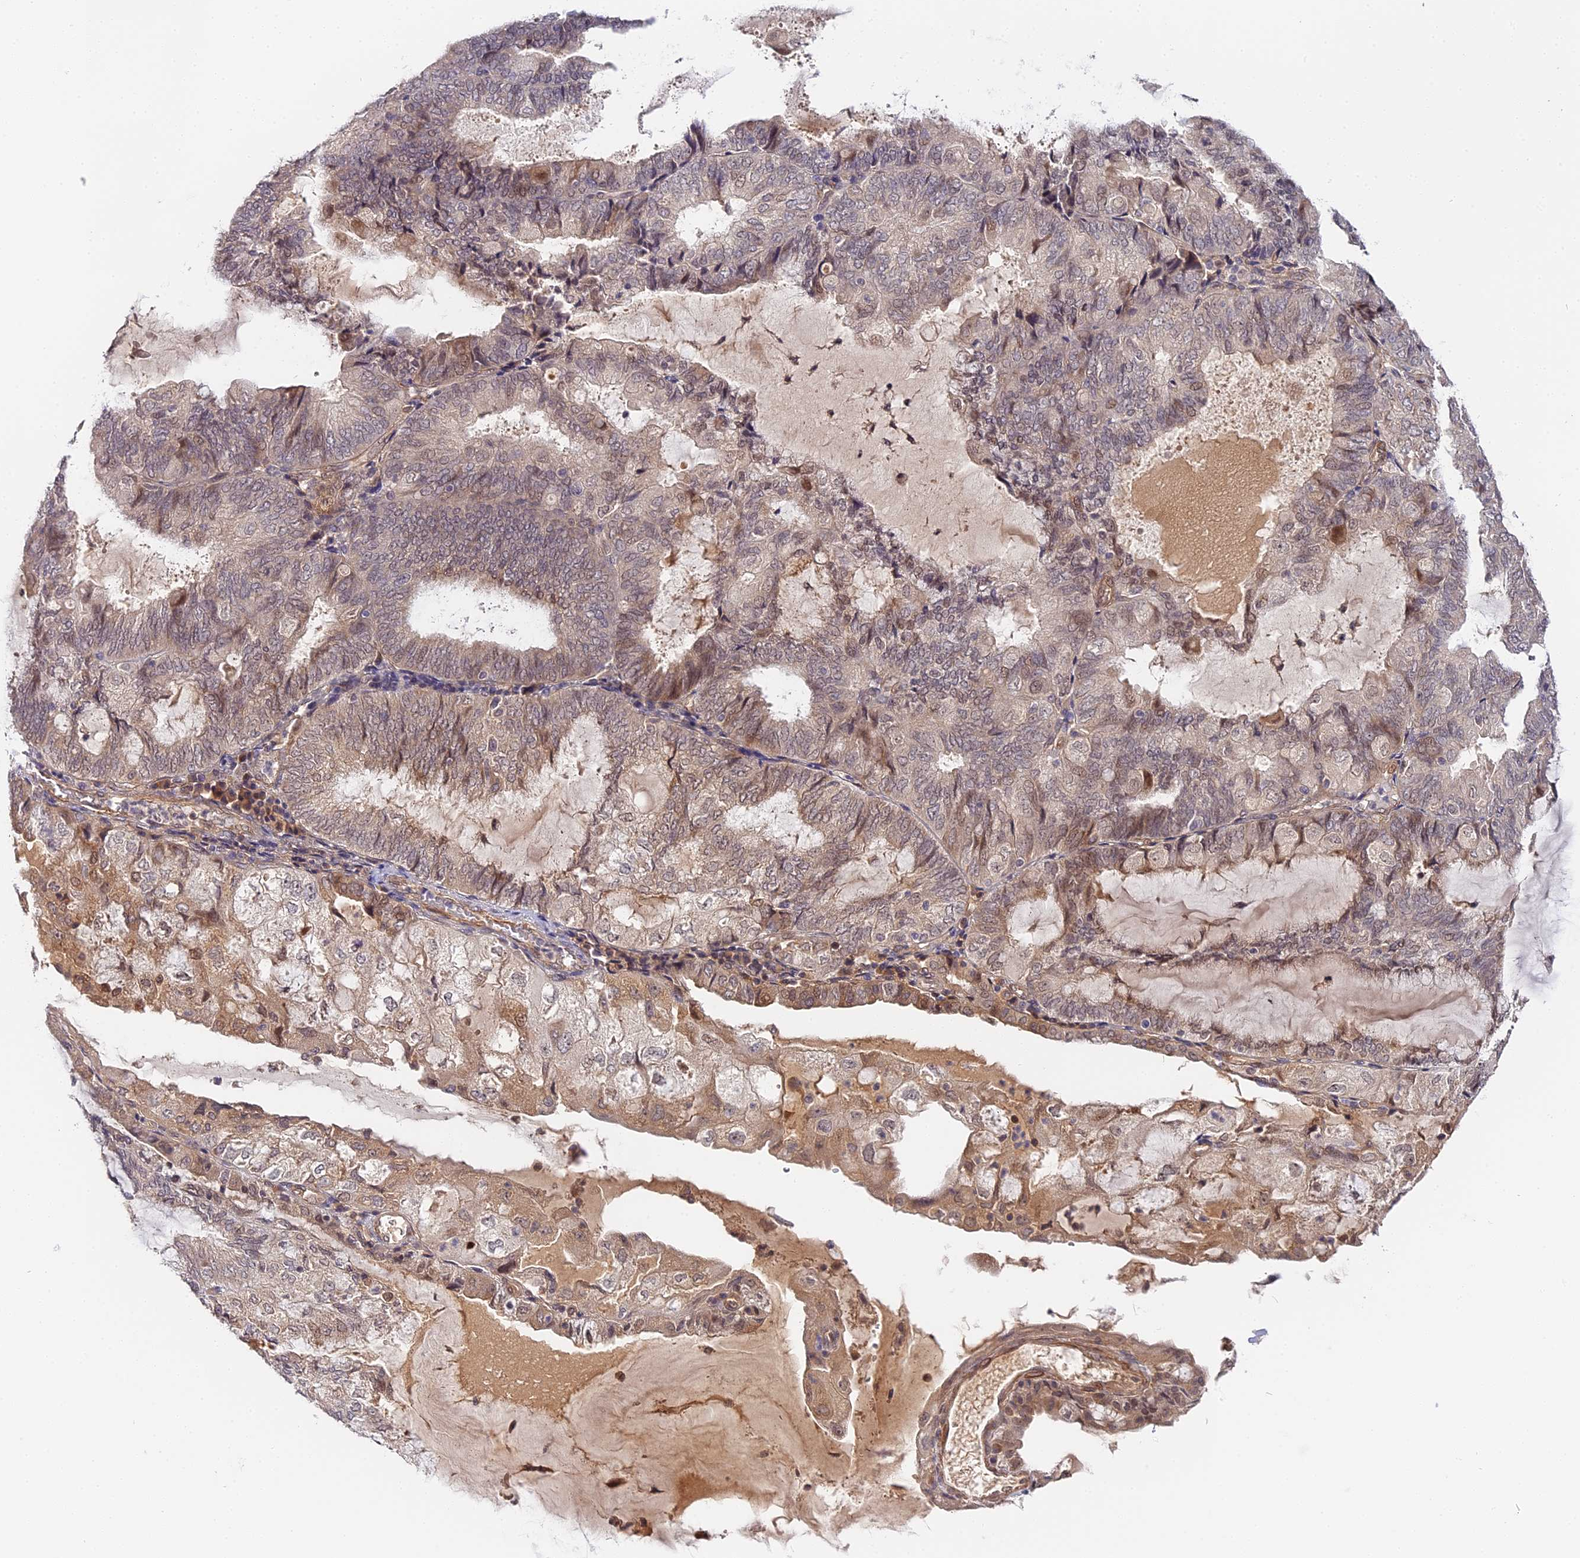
{"staining": {"intensity": "moderate", "quantity": "<25%", "location": "cytoplasmic/membranous,nuclear"}, "tissue": "endometrial cancer", "cell_type": "Tumor cells", "image_type": "cancer", "snomed": [{"axis": "morphology", "description": "Adenocarcinoma, NOS"}, {"axis": "topography", "description": "Endometrium"}], "caption": "Moderate cytoplasmic/membranous and nuclear expression for a protein is identified in about <25% of tumor cells of endometrial cancer (adenocarcinoma) using immunohistochemistry (IHC).", "gene": "IMPACT", "patient": {"sex": "female", "age": 81}}